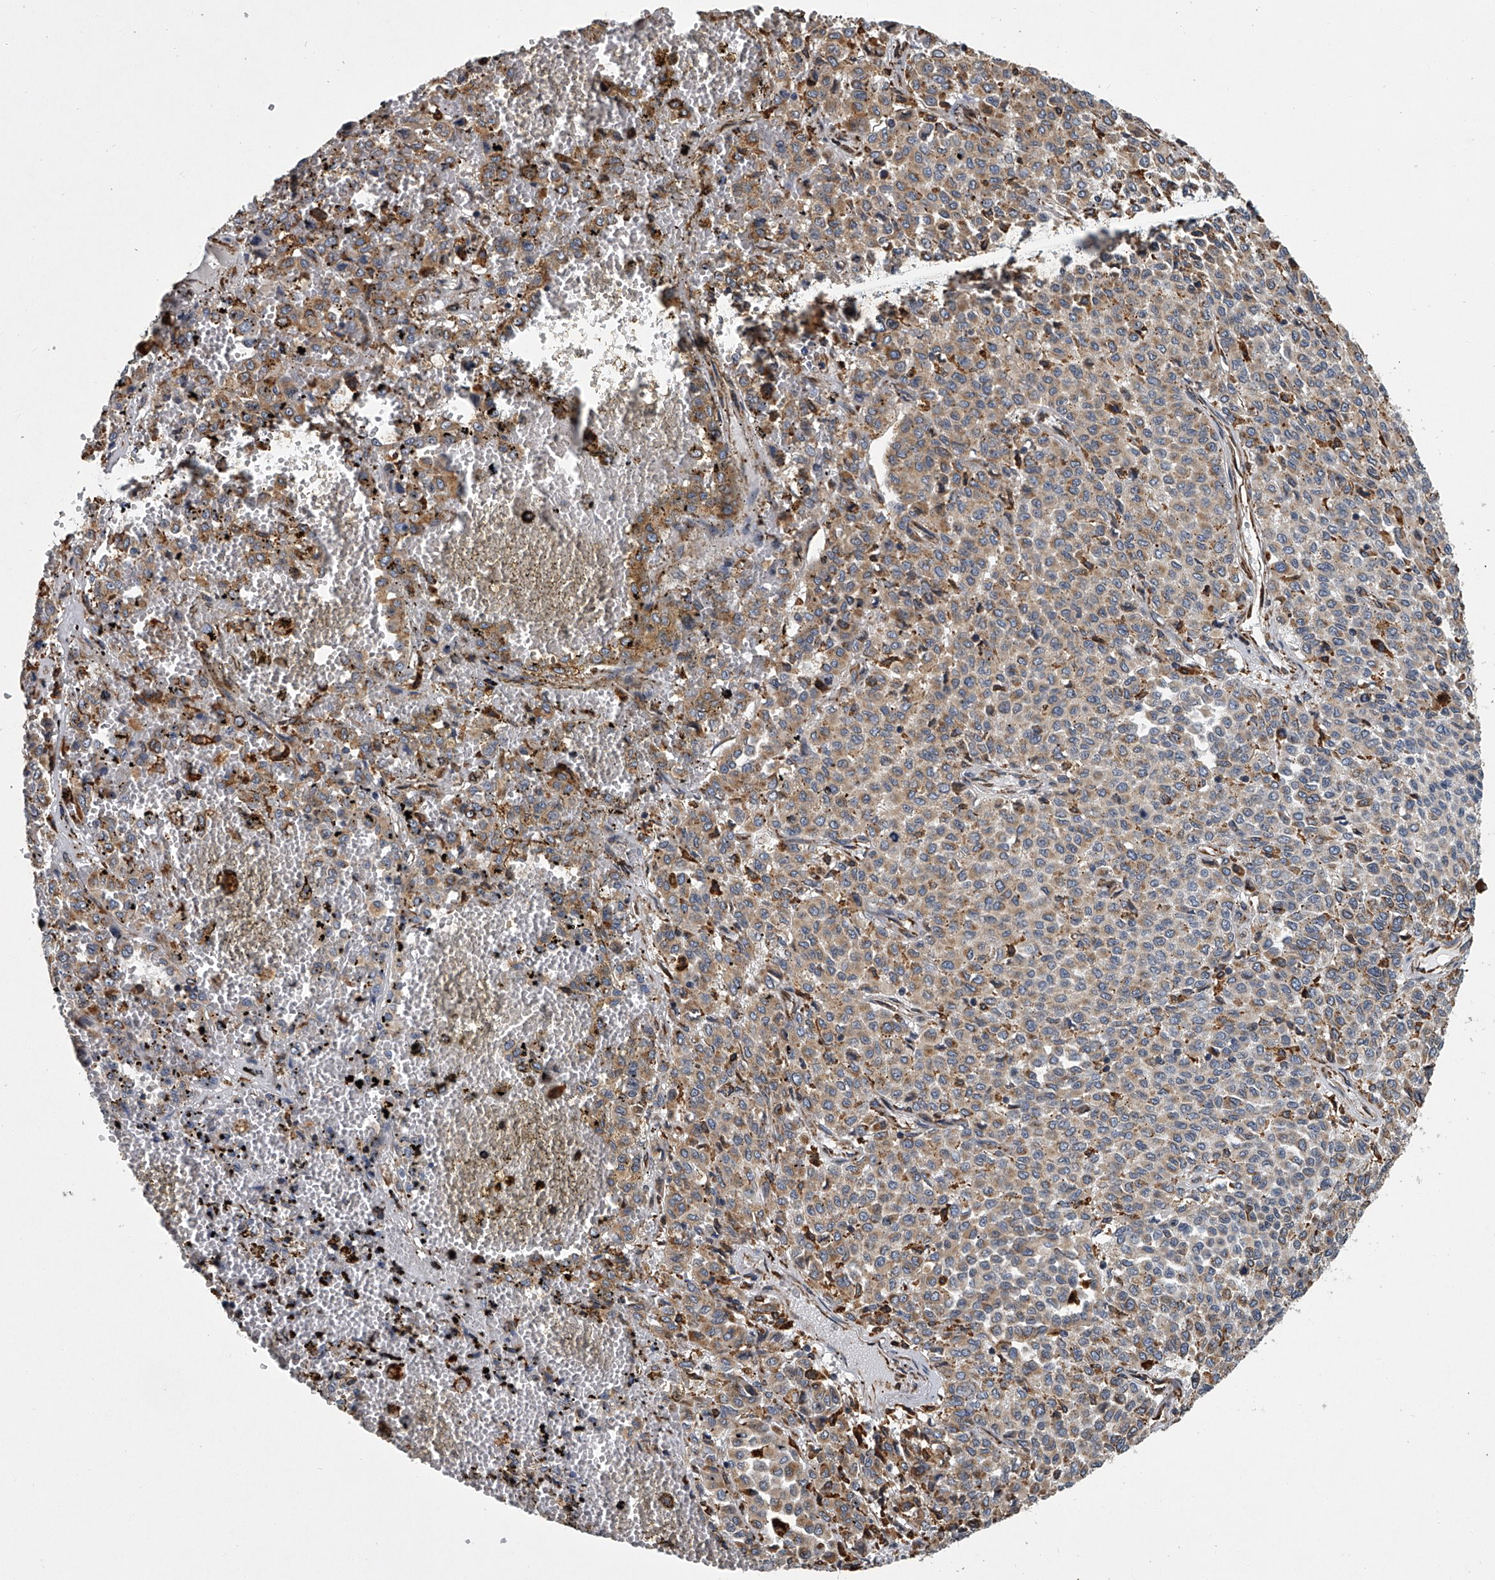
{"staining": {"intensity": "weak", "quantity": ">75%", "location": "cytoplasmic/membranous"}, "tissue": "melanoma", "cell_type": "Tumor cells", "image_type": "cancer", "snomed": [{"axis": "morphology", "description": "Malignant melanoma, Metastatic site"}, {"axis": "topography", "description": "Pancreas"}], "caption": "Human malignant melanoma (metastatic site) stained with a protein marker shows weak staining in tumor cells.", "gene": "TMEM63C", "patient": {"sex": "female", "age": 30}}